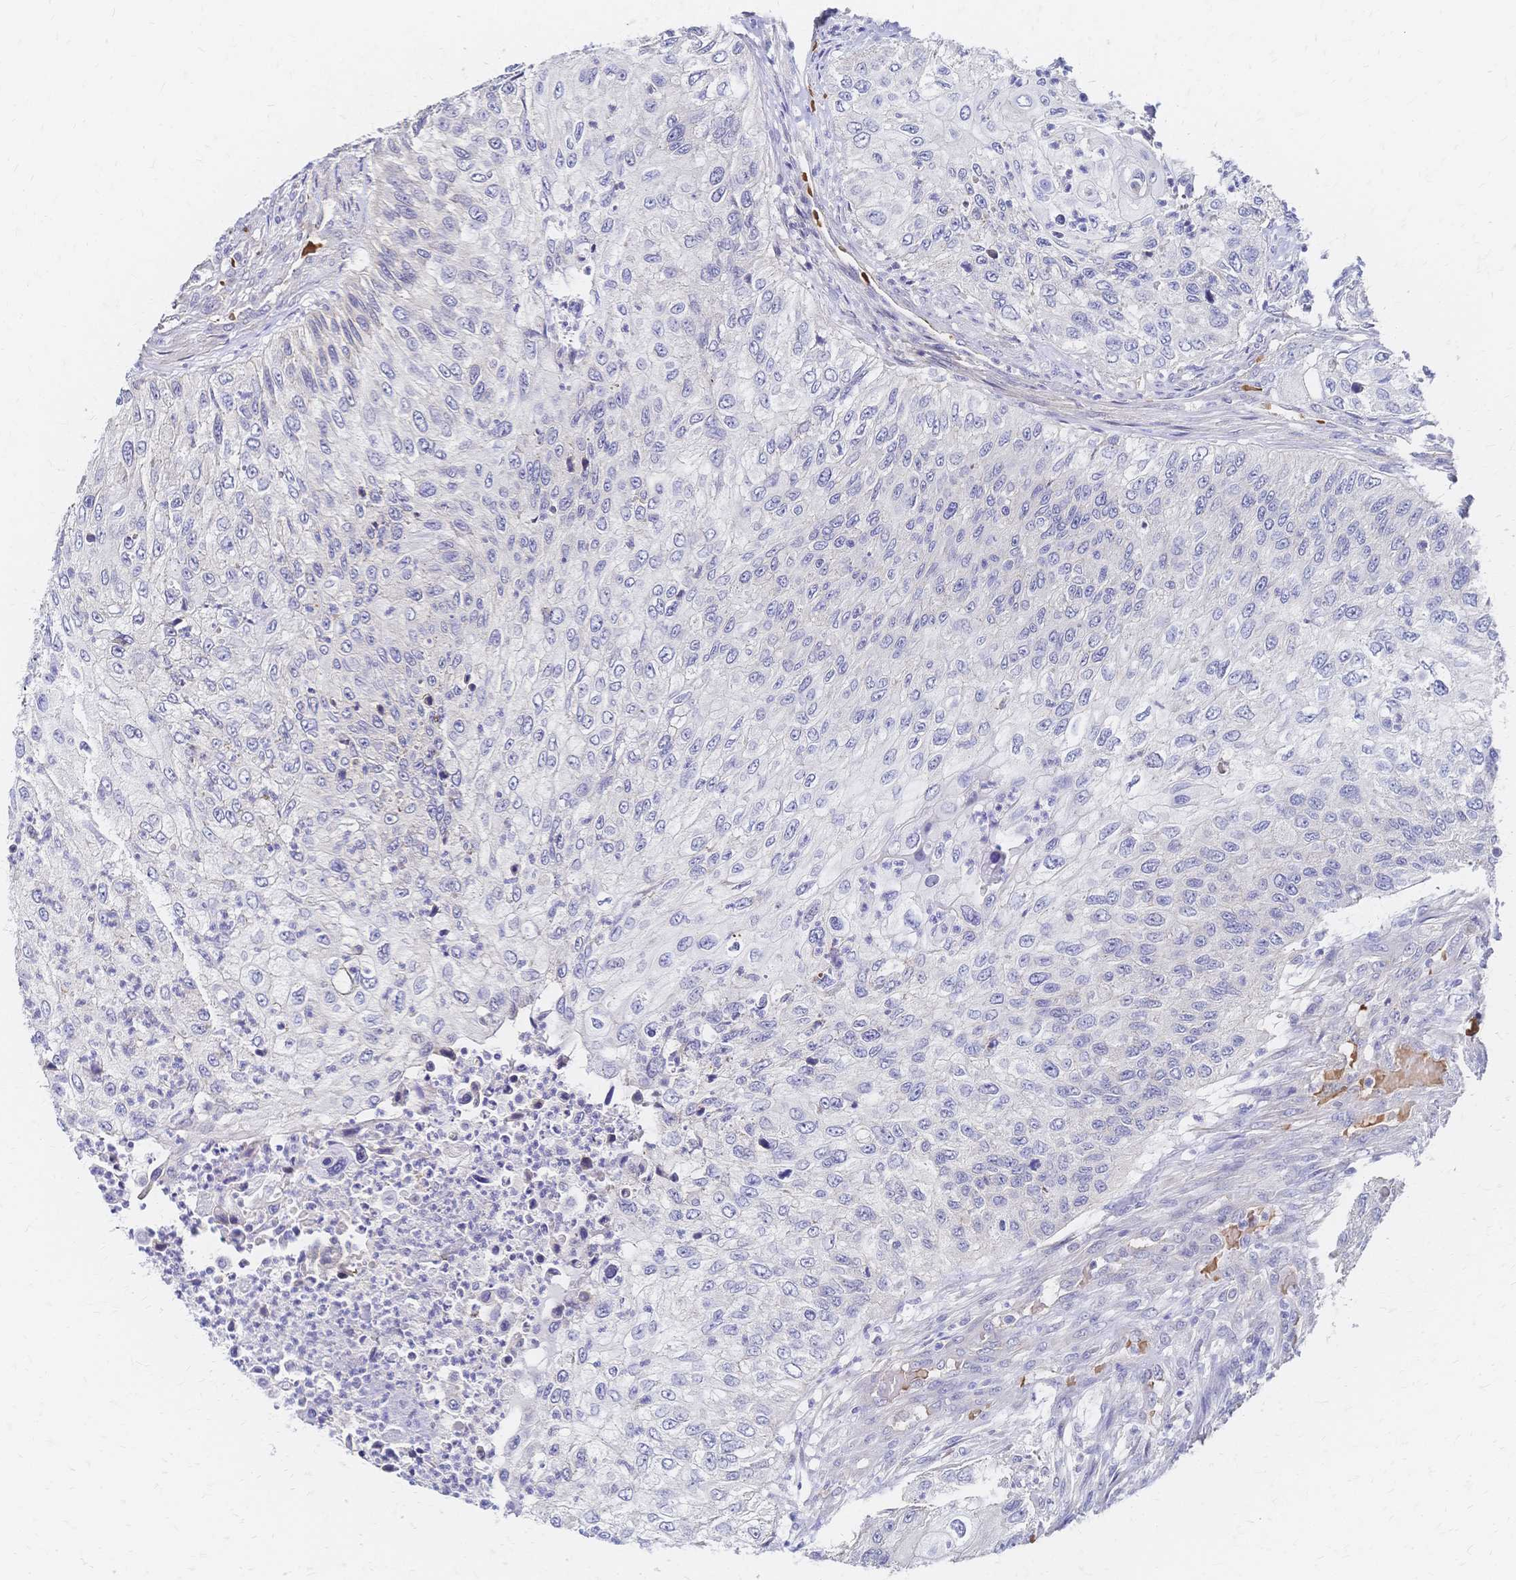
{"staining": {"intensity": "negative", "quantity": "none", "location": "none"}, "tissue": "urothelial cancer", "cell_type": "Tumor cells", "image_type": "cancer", "snomed": [{"axis": "morphology", "description": "Urothelial carcinoma, High grade"}, {"axis": "topography", "description": "Urinary bladder"}], "caption": "A photomicrograph of urothelial cancer stained for a protein exhibits no brown staining in tumor cells. (DAB immunohistochemistry (IHC) visualized using brightfield microscopy, high magnification).", "gene": "SLC5A1", "patient": {"sex": "female", "age": 60}}